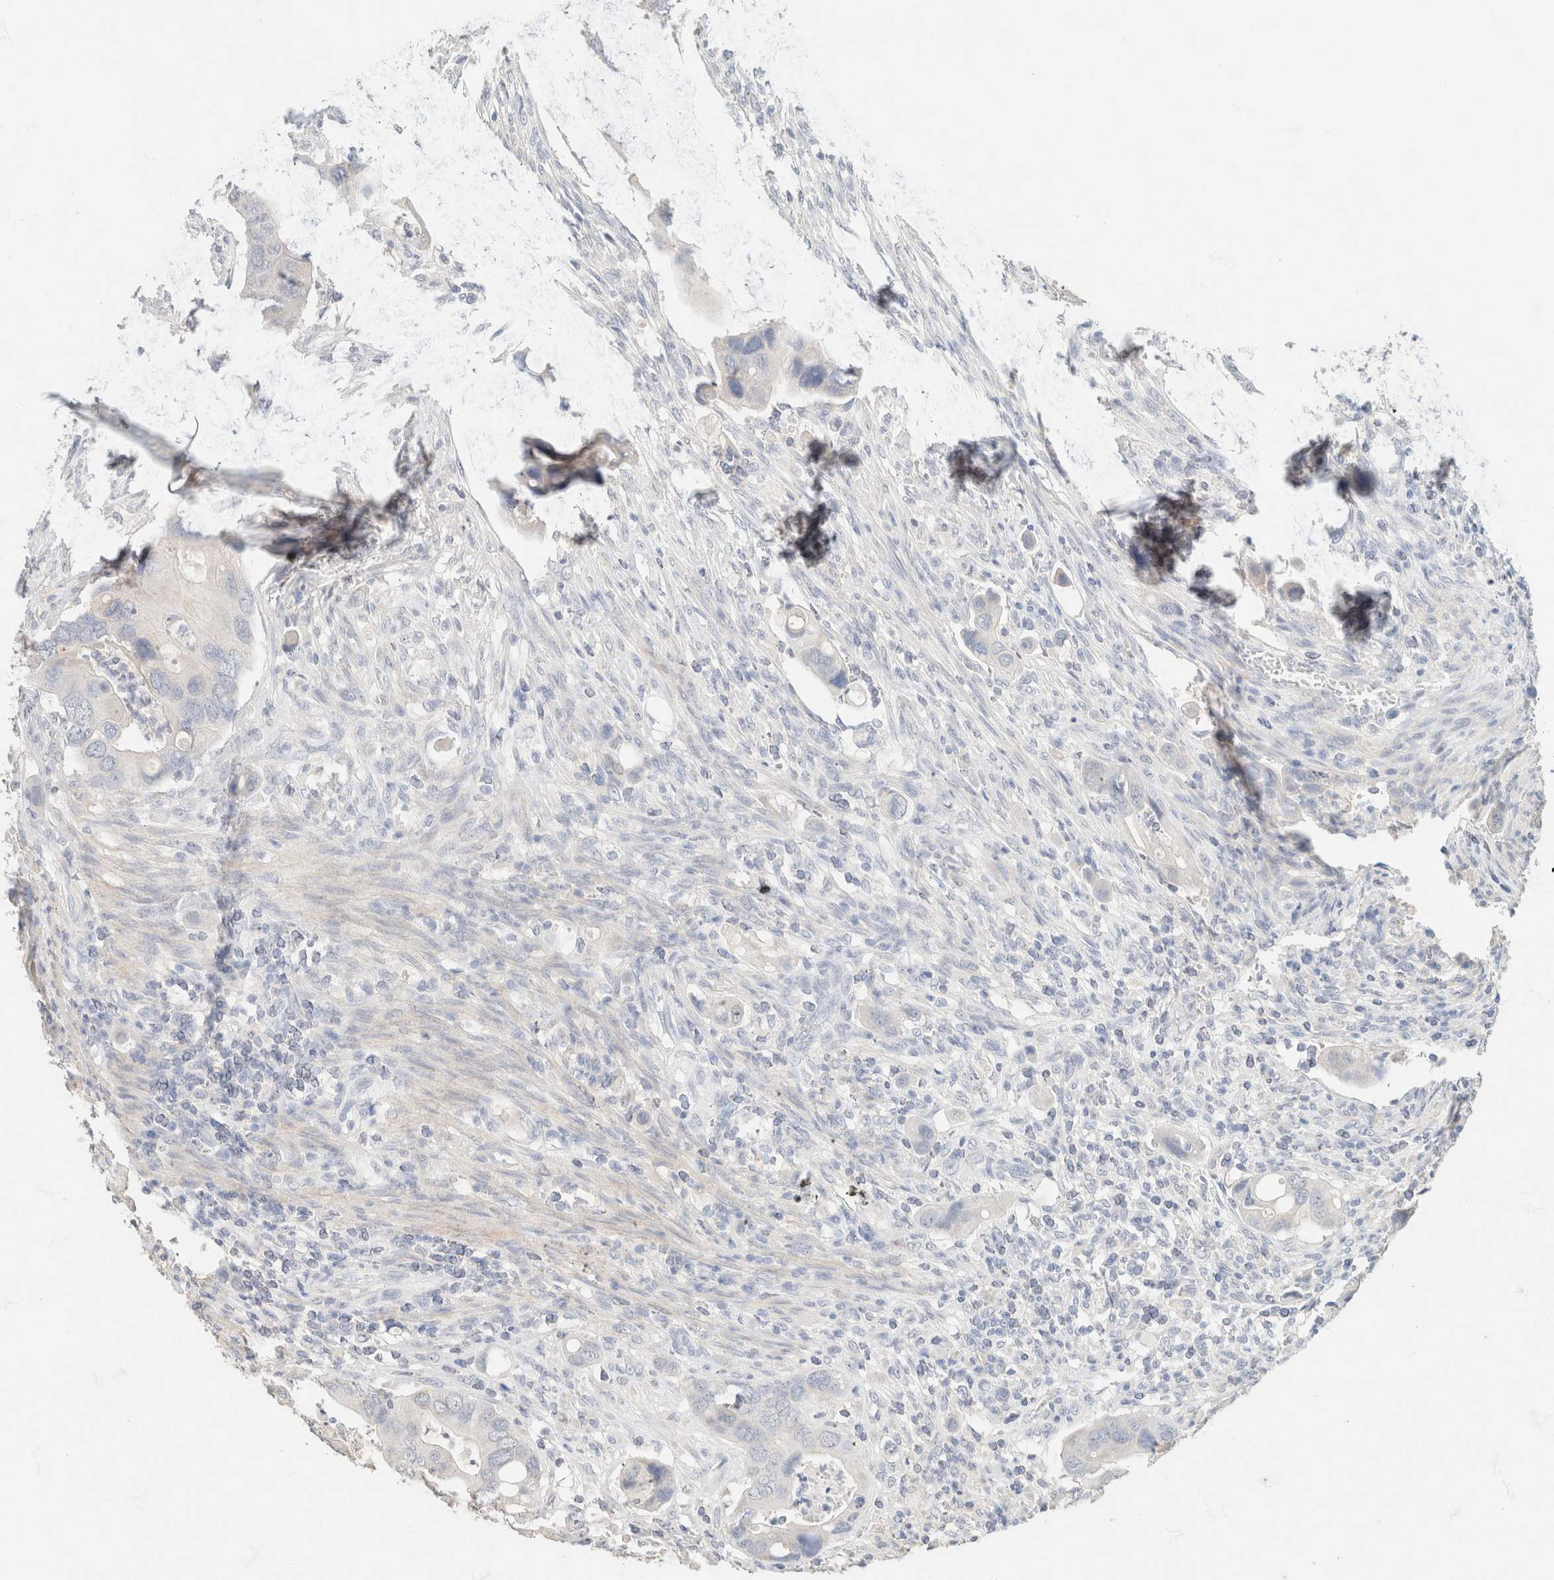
{"staining": {"intensity": "negative", "quantity": "none", "location": "none"}, "tissue": "colorectal cancer", "cell_type": "Tumor cells", "image_type": "cancer", "snomed": [{"axis": "morphology", "description": "Adenocarcinoma, NOS"}, {"axis": "topography", "description": "Rectum"}], "caption": "Colorectal adenocarcinoma was stained to show a protein in brown. There is no significant positivity in tumor cells. (DAB immunohistochemistry (IHC), high magnification).", "gene": "CA12", "patient": {"sex": "female", "age": 57}}